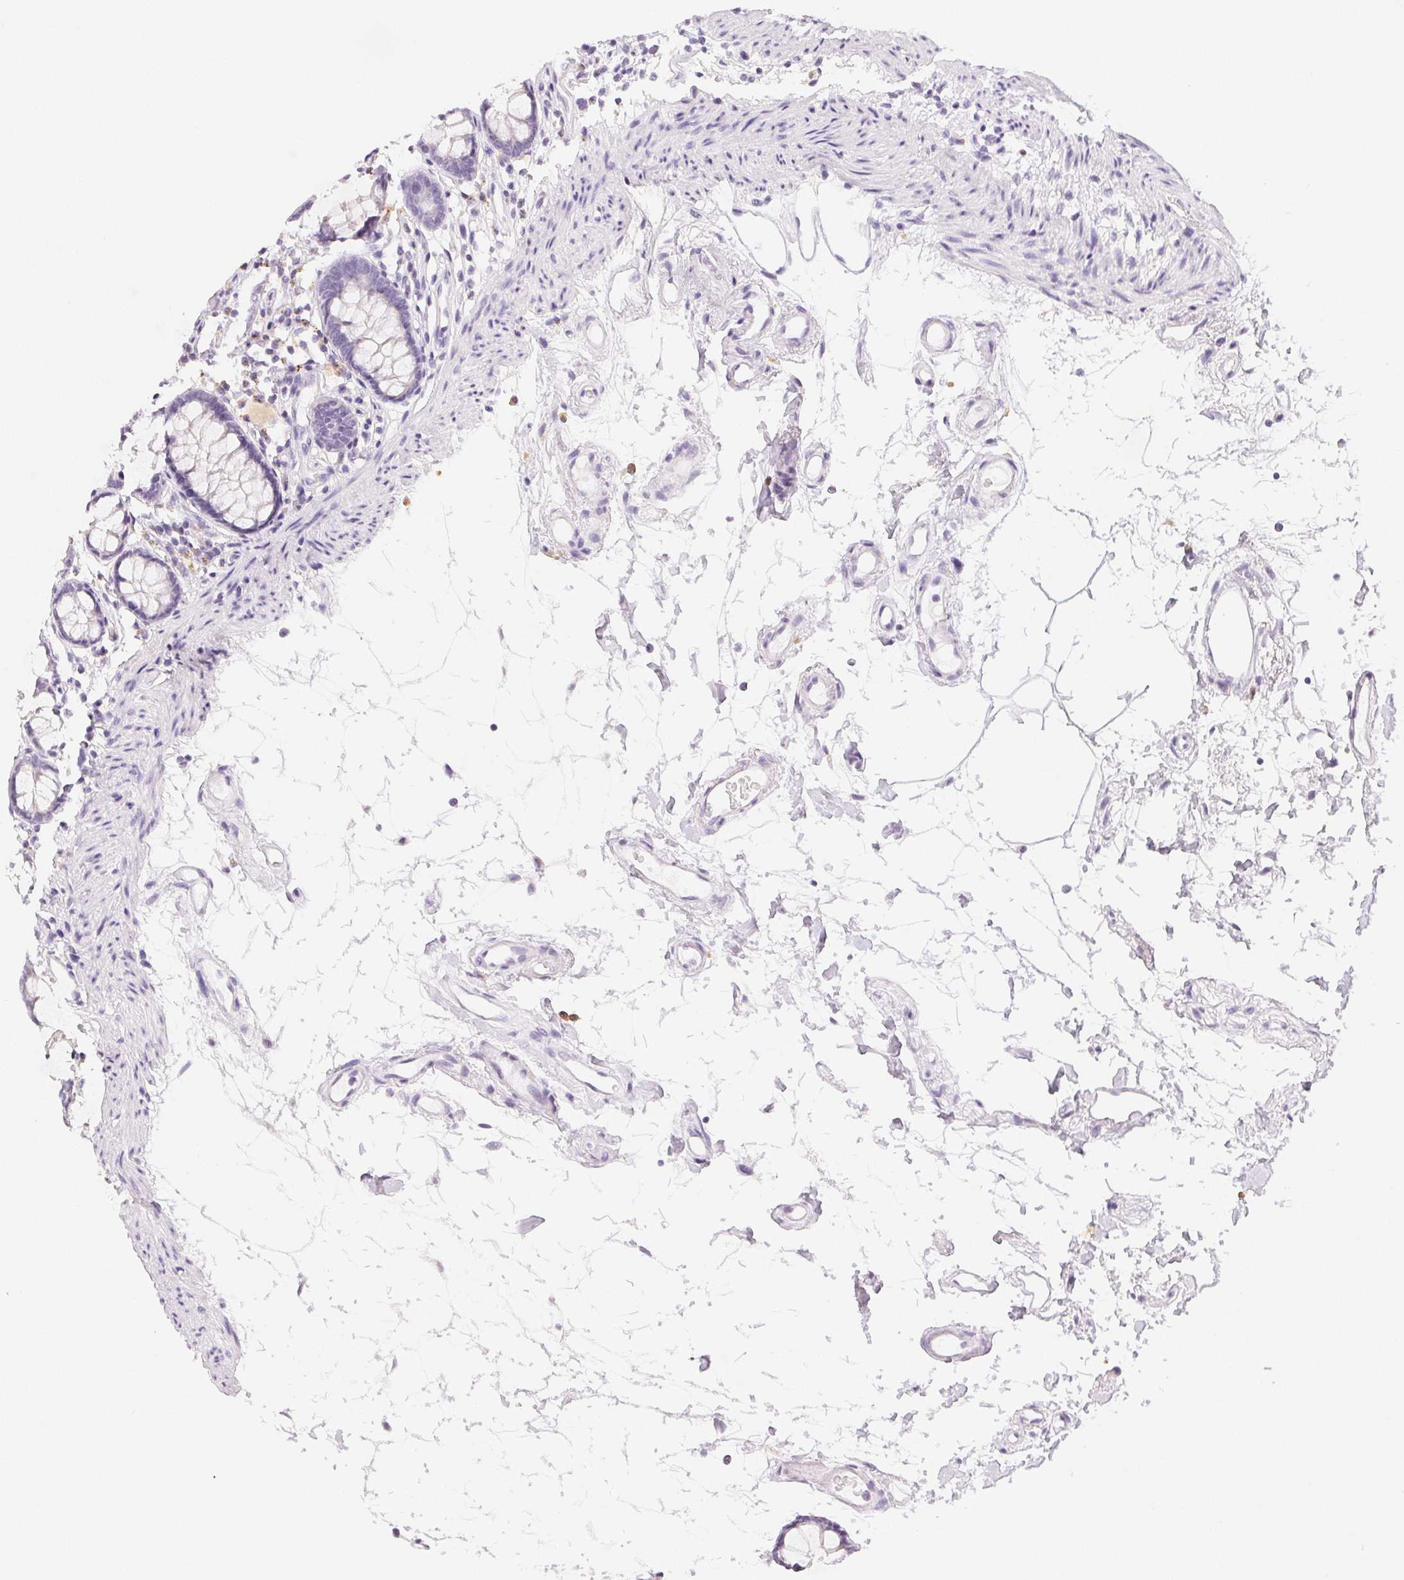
{"staining": {"intensity": "negative", "quantity": "none", "location": "none"}, "tissue": "colon", "cell_type": "Endothelial cells", "image_type": "normal", "snomed": [{"axis": "morphology", "description": "Normal tissue, NOS"}, {"axis": "topography", "description": "Colon"}], "caption": "A high-resolution photomicrograph shows immunohistochemistry staining of normal colon, which exhibits no significant expression in endothelial cells.", "gene": "SLC5A2", "patient": {"sex": "female", "age": 84}}